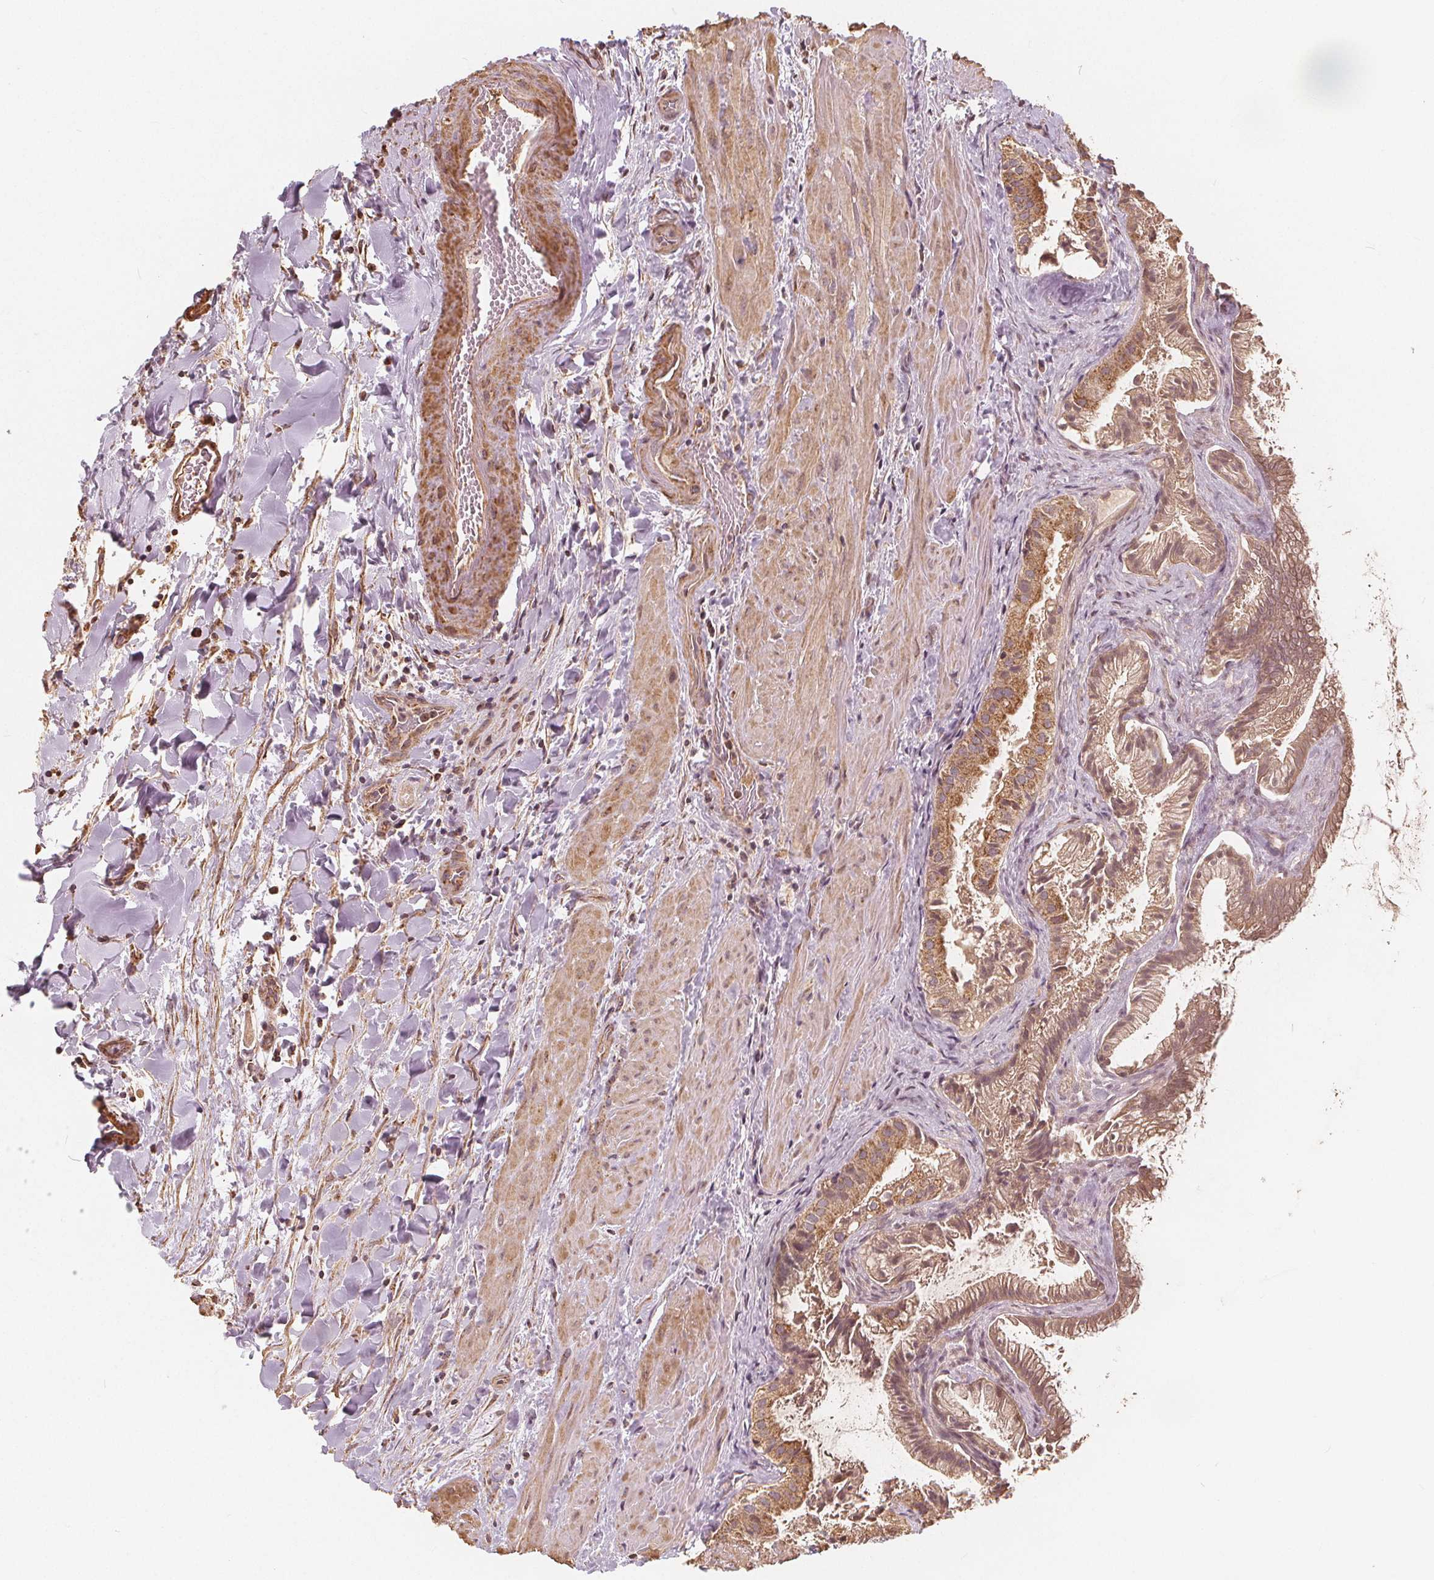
{"staining": {"intensity": "strong", "quantity": ">75%", "location": "cytoplasmic/membranous"}, "tissue": "gallbladder", "cell_type": "Glandular cells", "image_type": "normal", "snomed": [{"axis": "morphology", "description": "Normal tissue, NOS"}, {"axis": "topography", "description": "Gallbladder"}], "caption": "High-magnification brightfield microscopy of unremarkable gallbladder stained with DAB (brown) and counterstained with hematoxylin (blue). glandular cells exhibit strong cytoplasmic/membranous positivity is appreciated in about>75% of cells. The staining was performed using DAB to visualize the protein expression in brown, while the nuclei were stained in blue with hematoxylin (Magnification: 20x).", "gene": "PEX26", "patient": {"sex": "male", "age": 70}}